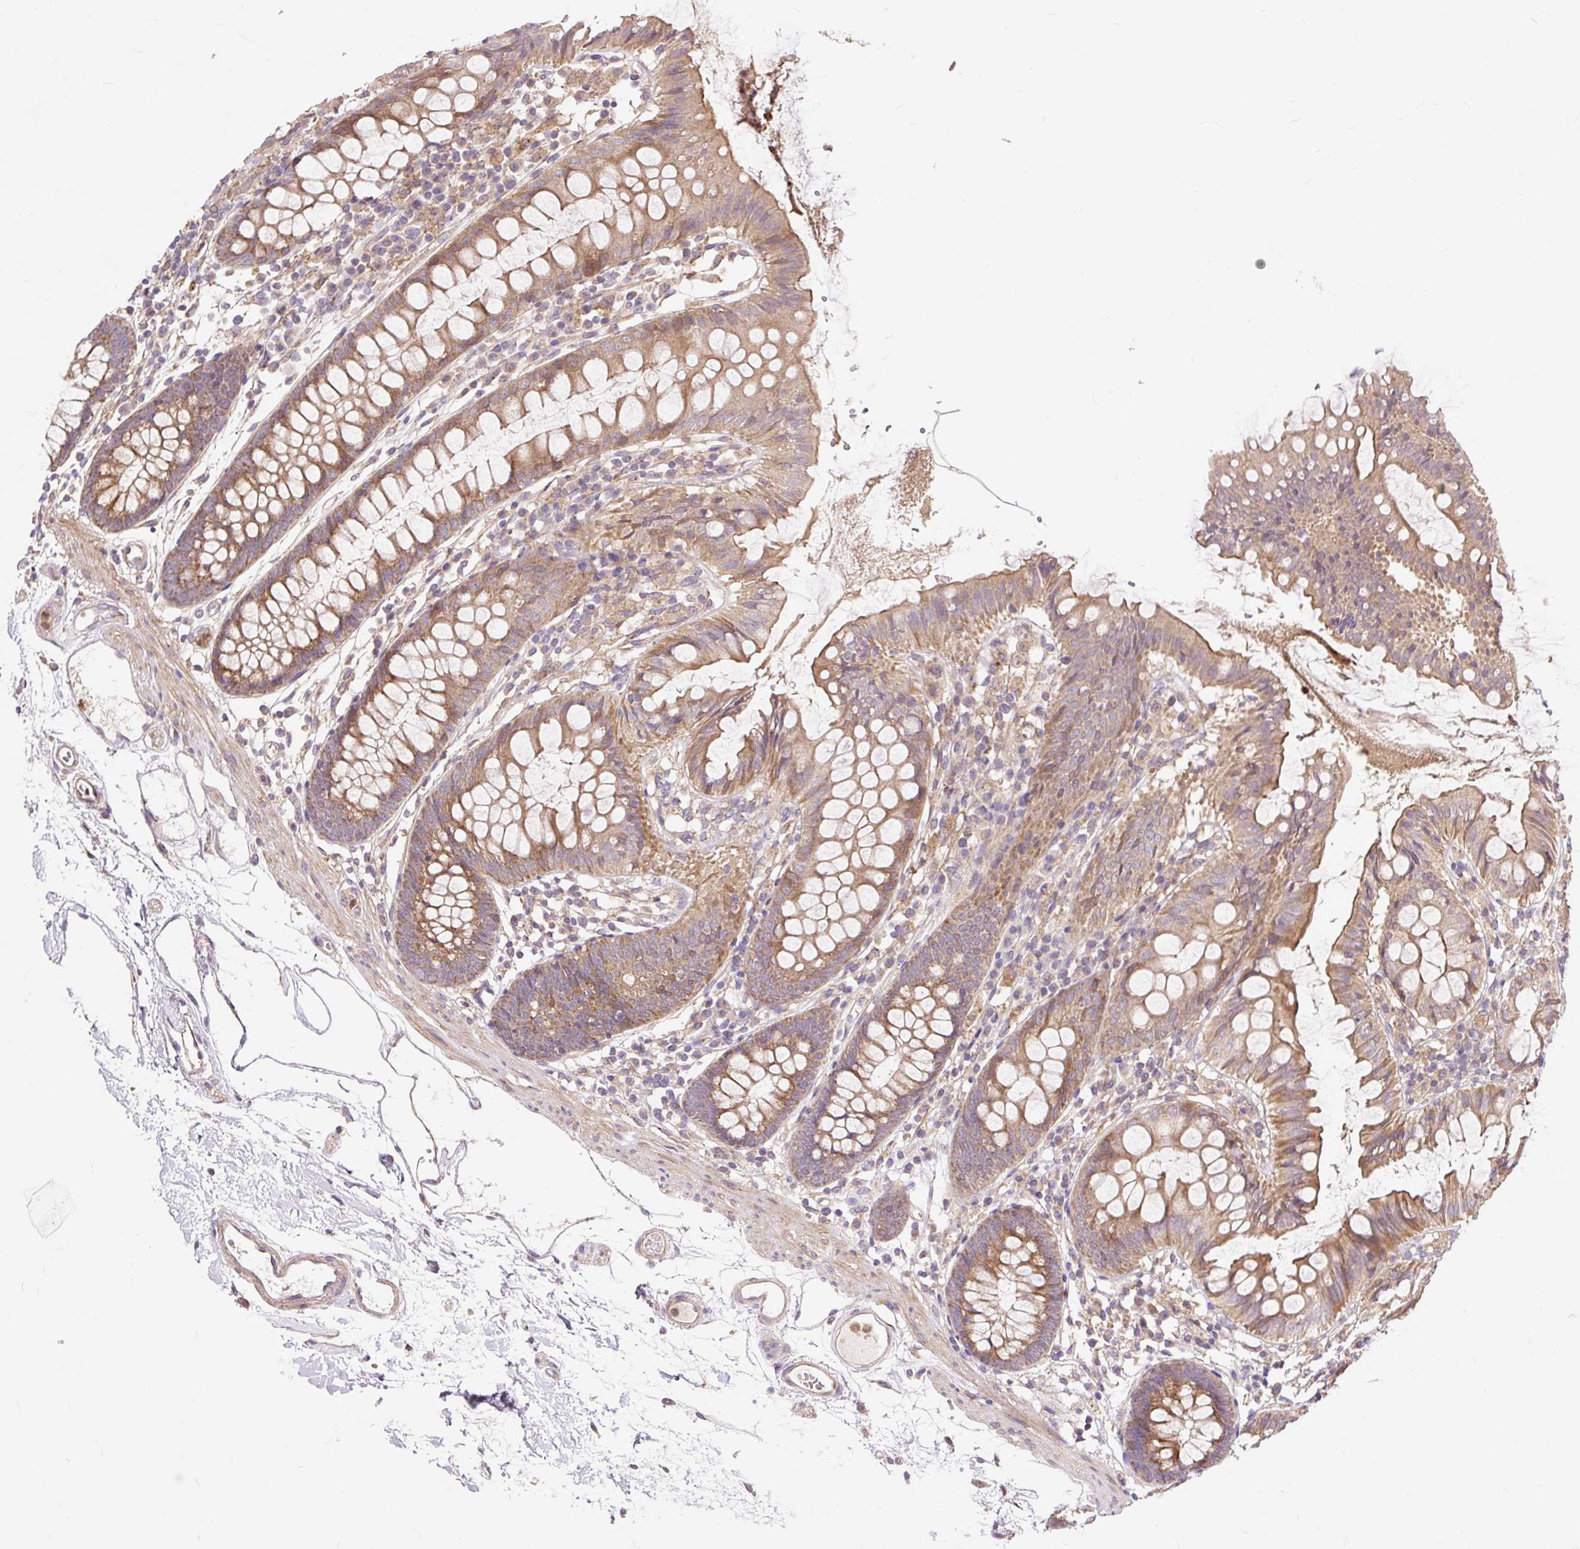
{"staining": {"intensity": "moderate", "quantity": ">75%", "location": "cytoplasmic/membranous"}, "tissue": "colon", "cell_type": "Endothelial cells", "image_type": "normal", "snomed": [{"axis": "morphology", "description": "Normal tissue, NOS"}, {"axis": "topography", "description": "Colon"}], "caption": "Benign colon shows moderate cytoplasmic/membranous positivity in about >75% of endothelial cells.", "gene": "TRIAP1", "patient": {"sex": "female", "age": 84}}